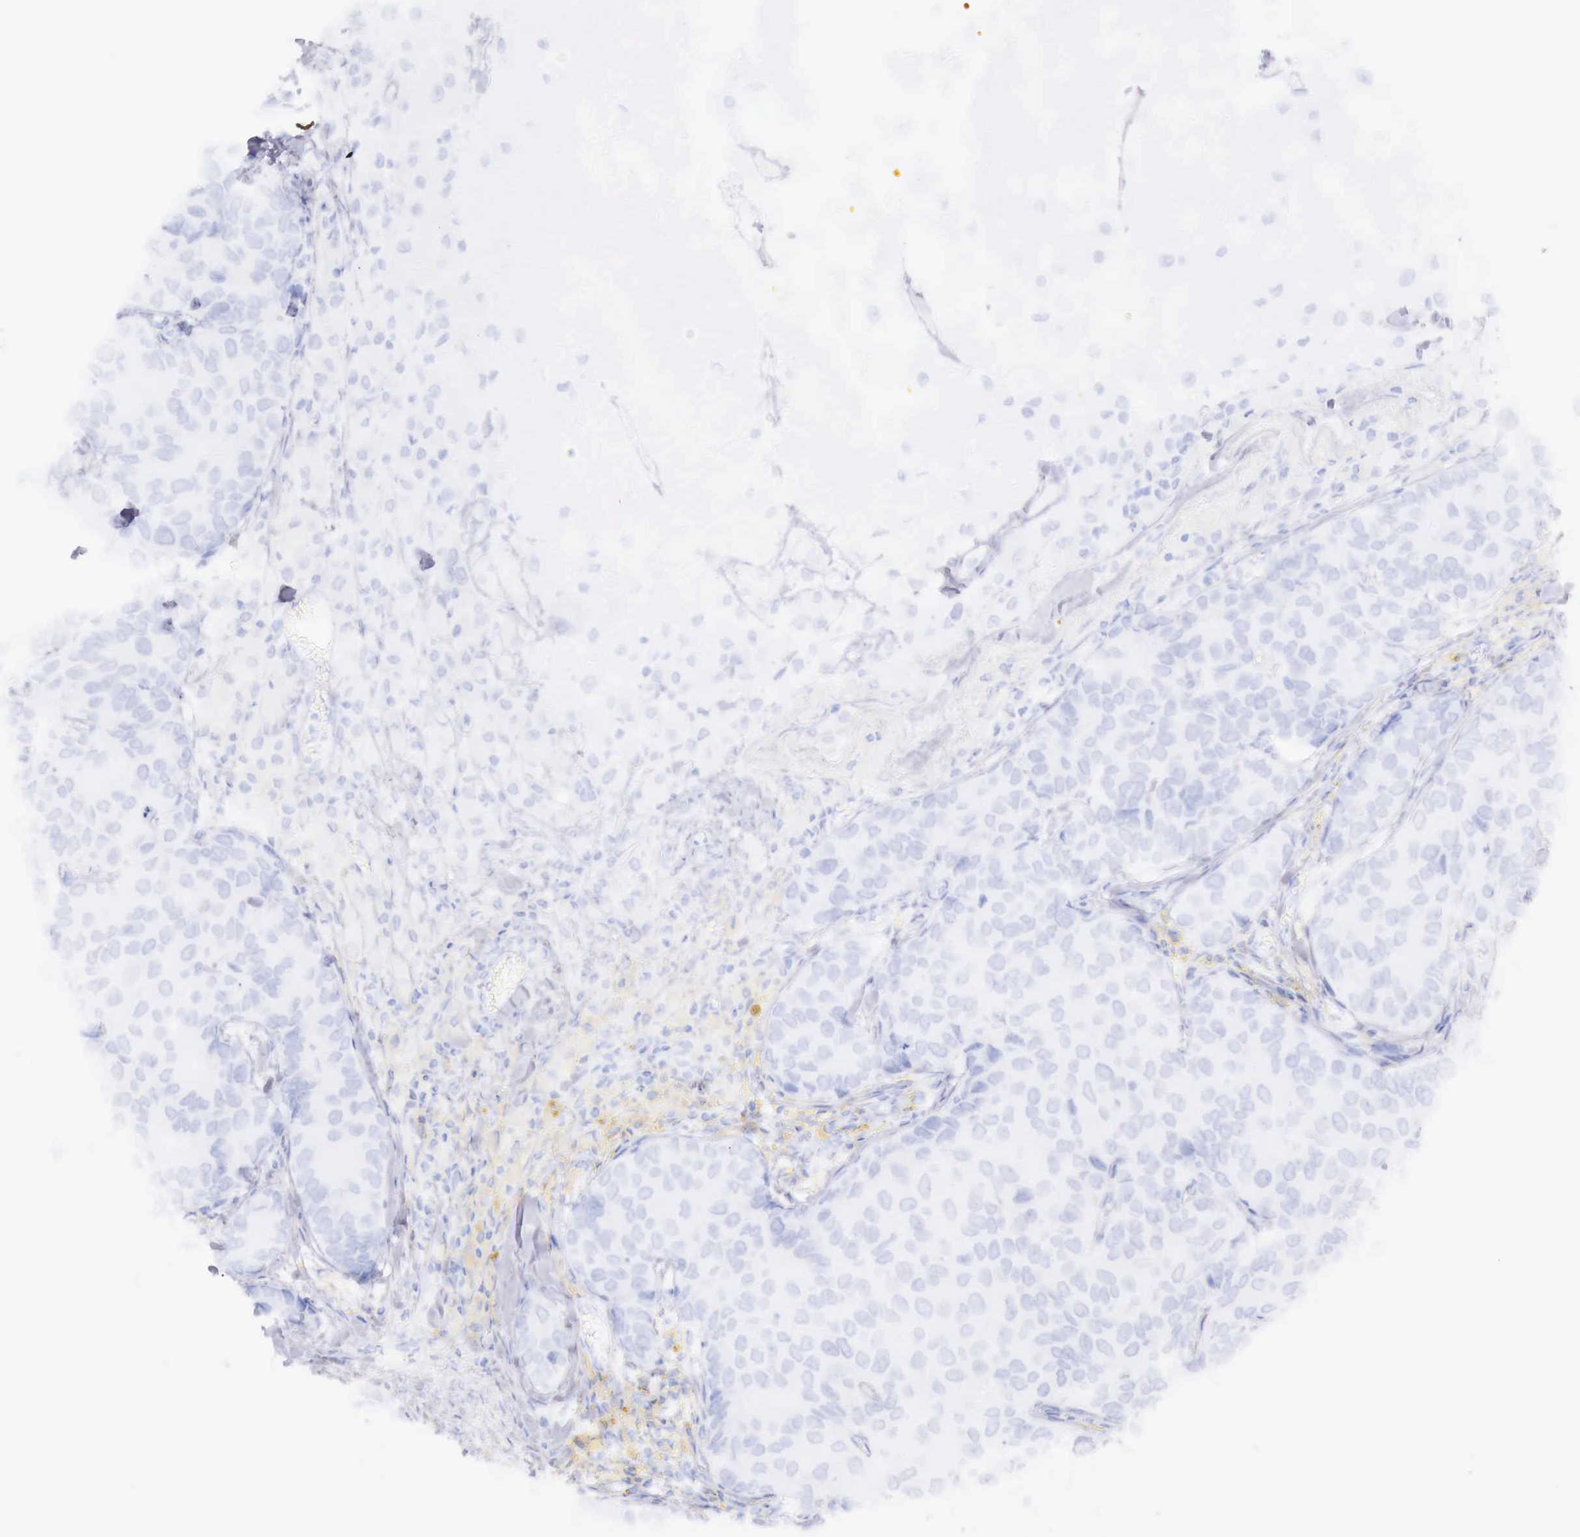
{"staining": {"intensity": "negative", "quantity": "none", "location": "none"}, "tissue": "breast cancer", "cell_type": "Tumor cells", "image_type": "cancer", "snomed": [{"axis": "morphology", "description": "Duct carcinoma"}, {"axis": "topography", "description": "Breast"}], "caption": "Immunohistochemistry (IHC) micrograph of neoplastic tissue: human invasive ductal carcinoma (breast) stained with DAB demonstrates no significant protein expression in tumor cells.", "gene": "INHA", "patient": {"sex": "female", "age": 68}}